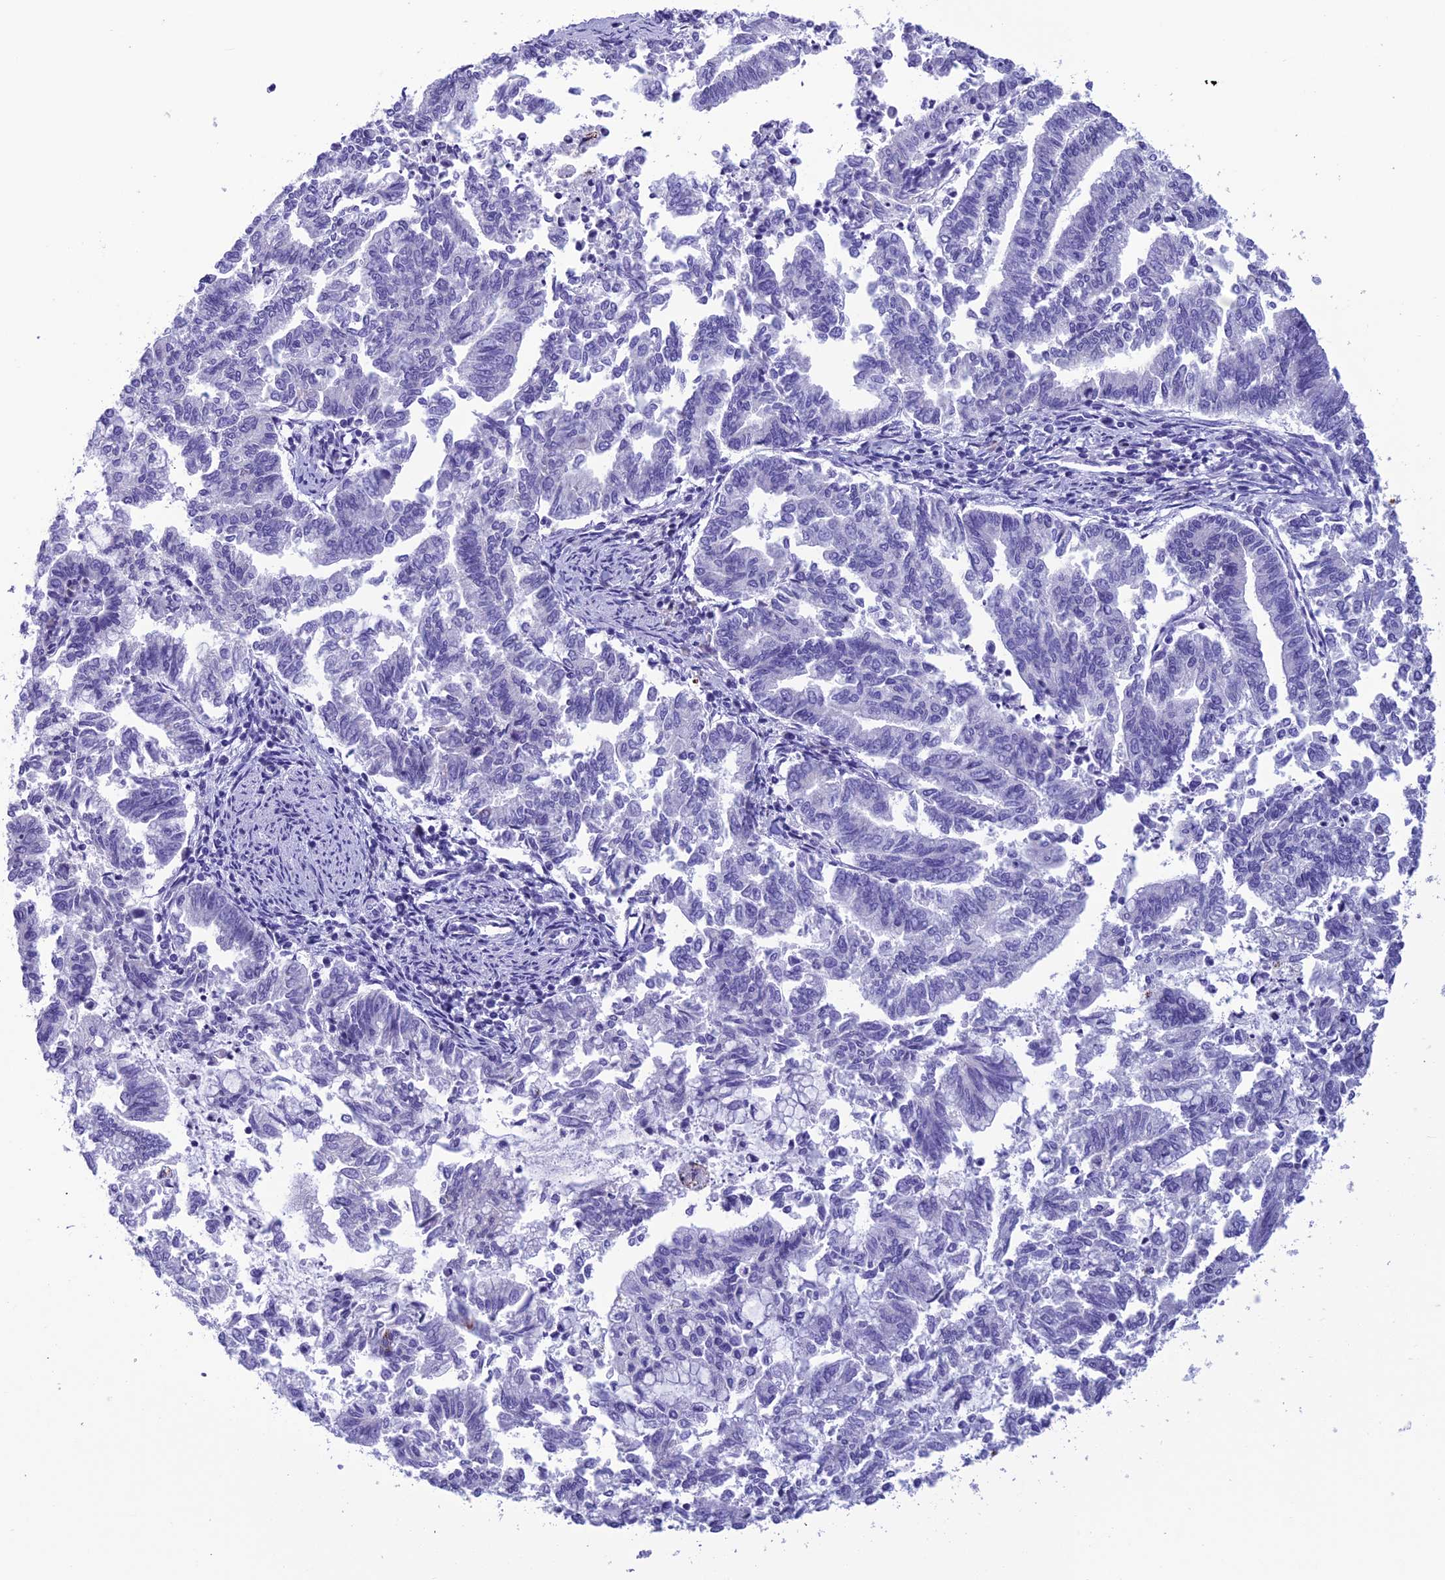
{"staining": {"intensity": "negative", "quantity": "none", "location": "none"}, "tissue": "endometrial cancer", "cell_type": "Tumor cells", "image_type": "cancer", "snomed": [{"axis": "morphology", "description": "Adenocarcinoma, NOS"}, {"axis": "topography", "description": "Endometrium"}], "caption": "Tumor cells are negative for brown protein staining in endometrial adenocarcinoma.", "gene": "TRAM1L1", "patient": {"sex": "female", "age": 79}}